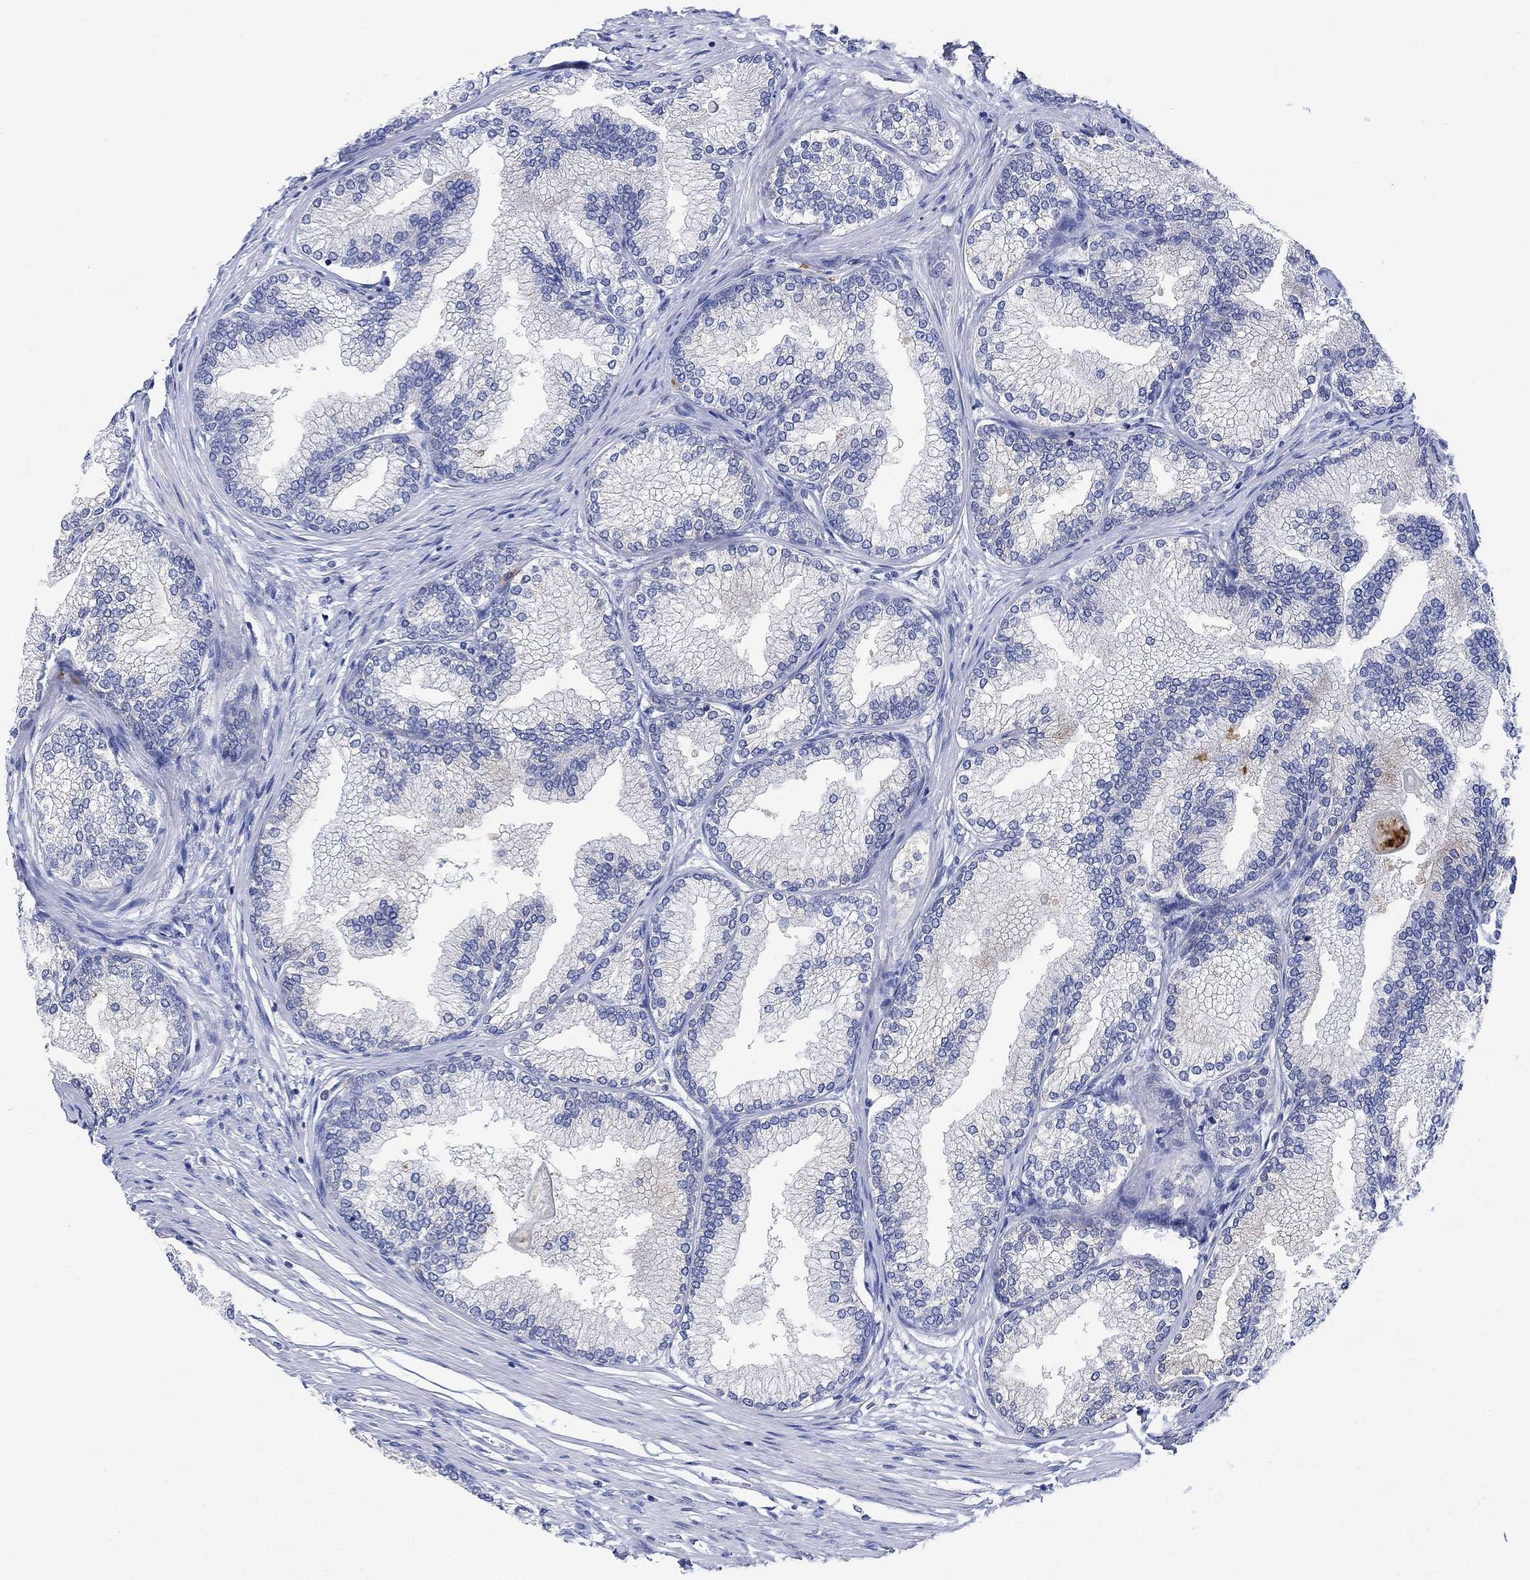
{"staining": {"intensity": "negative", "quantity": "none", "location": "none"}, "tissue": "prostate", "cell_type": "Glandular cells", "image_type": "normal", "snomed": [{"axis": "morphology", "description": "Normal tissue, NOS"}, {"axis": "topography", "description": "Prostate"}], "caption": "This is a histopathology image of IHC staining of normal prostate, which shows no expression in glandular cells.", "gene": "ARSK", "patient": {"sex": "male", "age": 72}}